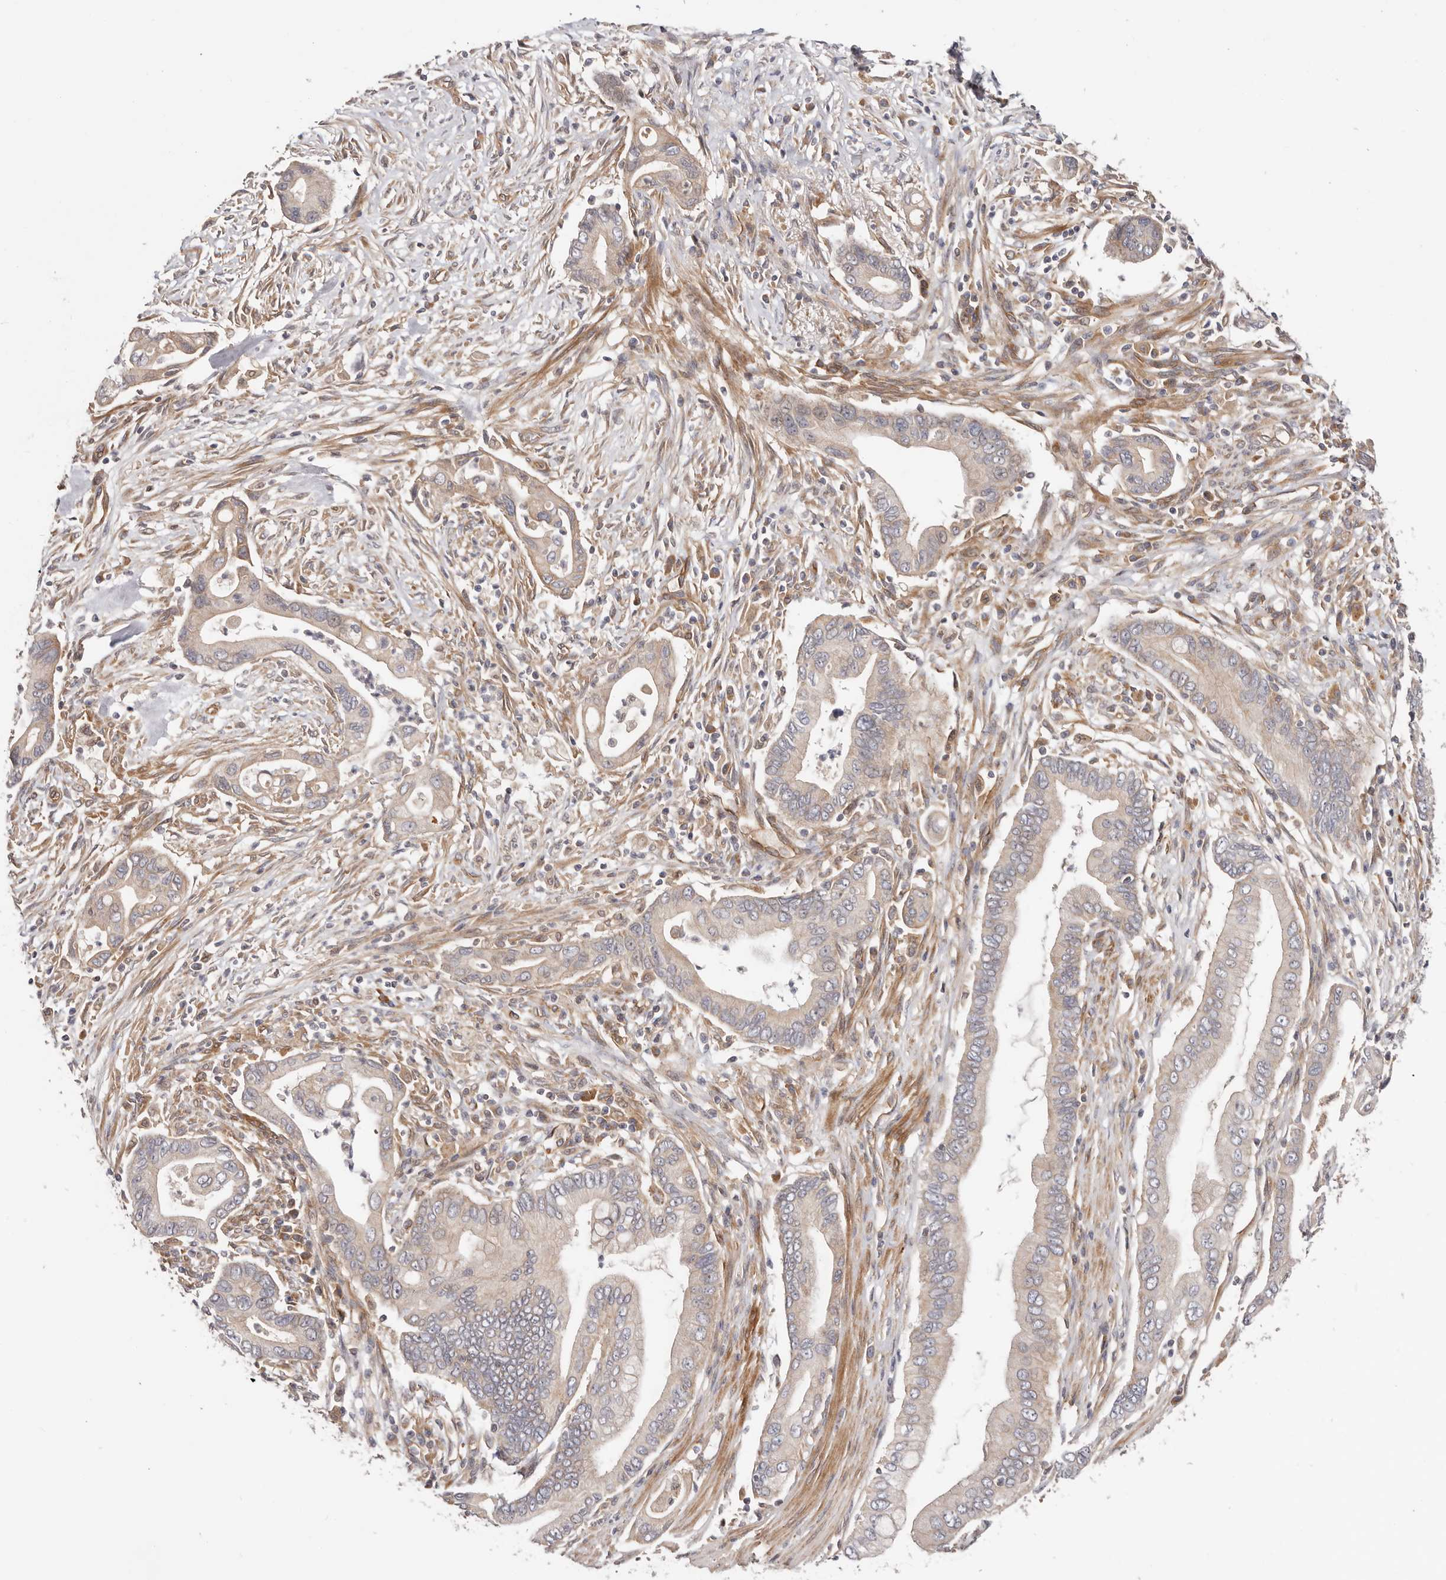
{"staining": {"intensity": "negative", "quantity": "none", "location": "none"}, "tissue": "pancreatic cancer", "cell_type": "Tumor cells", "image_type": "cancer", "snomed": [{"axis": "morphology", "description": "Adenocarcinoma, NOS"}, {"axis": "topography", "description": "Pancreas"}], "caption": "A histopathology image of pancreatic cancer stained for a protein reveals no brown staining in tumor cells.", "gene": "MACF1", "patient": {"sex": "male", "age": 78}}